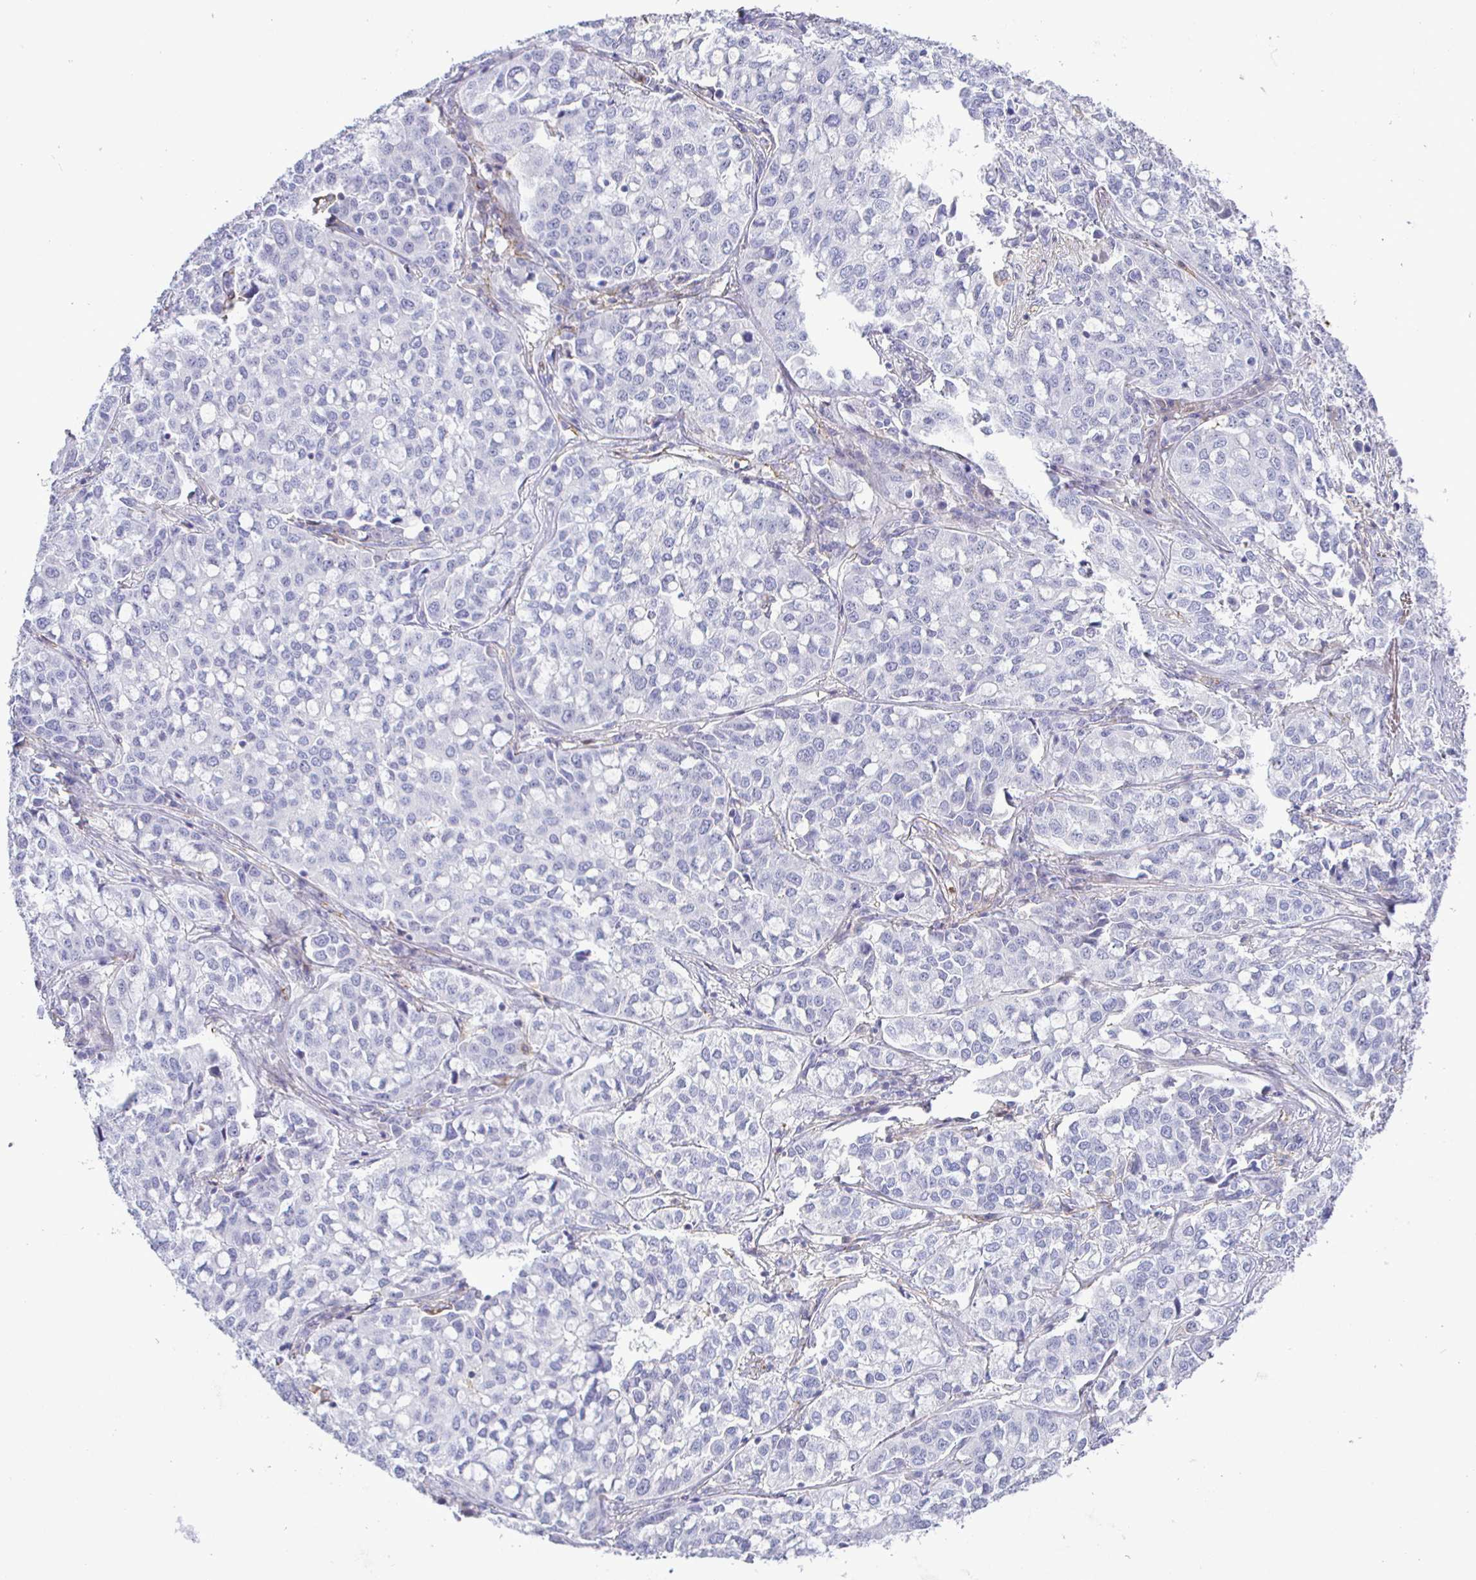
{"staining": {"intensity": "negative", "quantity": "none", "location": "none"}, "tissue": "lung cancer", "cell_type": "Tumor cells", "image_type": "cancer", "snomed": [{"axis": "morphology", "description": "Adenocarcinoma, NOS"}, {"axis": "morphology", "description": "Adenocarcinoma, metastatic, NOS"}, {"axis": "topography", "description": "Lymph node"}, {"axis": "topography", "description": "Lung"}], "caption": "Lung cancer stained for a protein using IHC reveals no positivity tumor cells.", "gene": "SIRPA", "patient": {"sex": "female", "age": 65}}